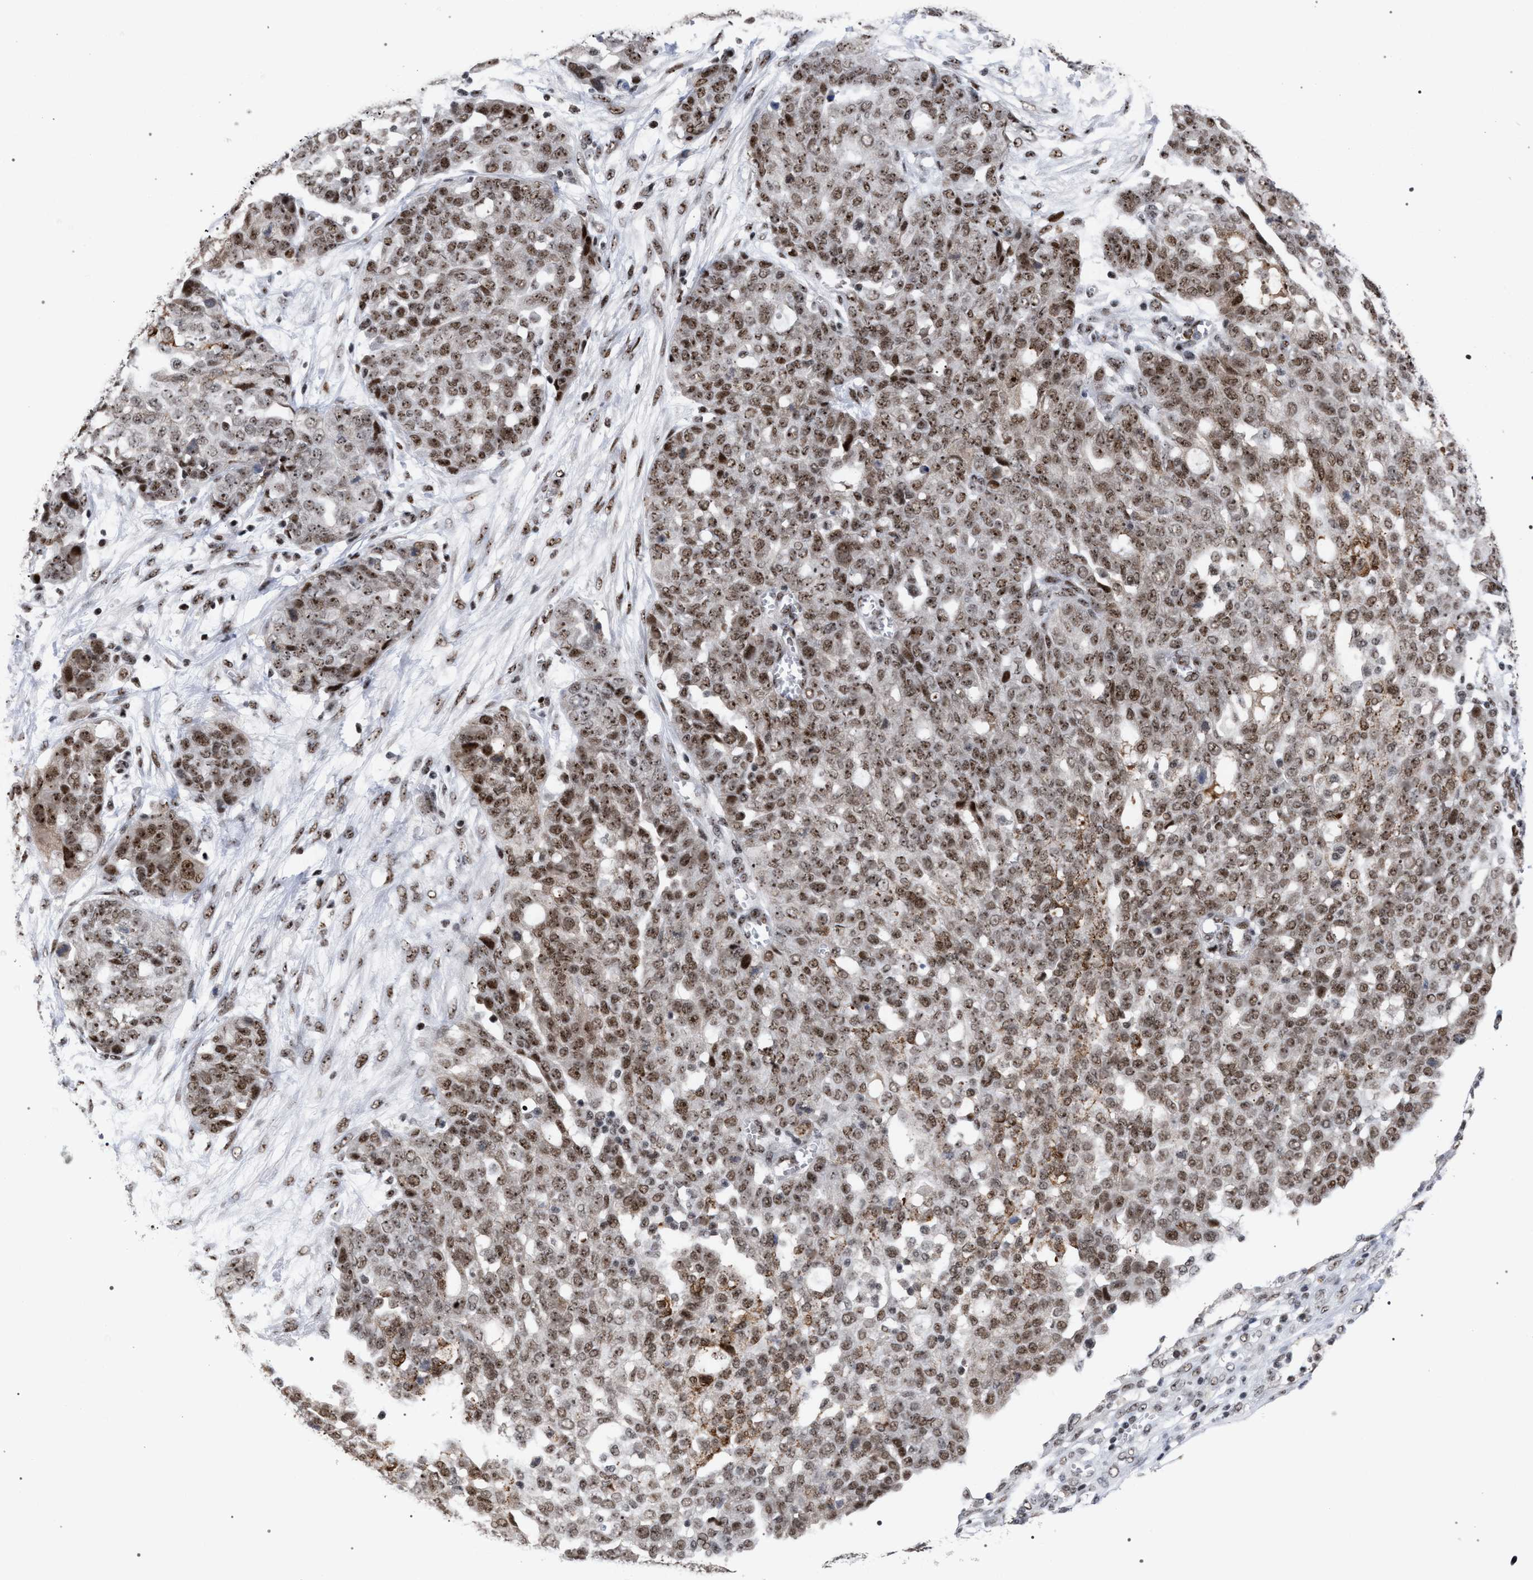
{"staining": {"intensity": "moderate", "quantity": ">75%", "location": "nuclear"}, "tissue": "ovarian cancer", "cell_type": "Tumor cells", "image_type": "cancer", "snomed": [{"axis": "morphology", "description": "Cystadenocarcinoma, serous, NOS"}, {"axis": "topography", "description": "Soft tissue"}, {"axis": "topography", "description": "Ovary"}], "caption": "A photomicrograph of human ovarian serous cystadenocarcinoma stained for a protein reveals moderate nuclear brown staining in tumor cells.", "gene": "SCAF4", "patient": {"sex": "female", "age": 57}}